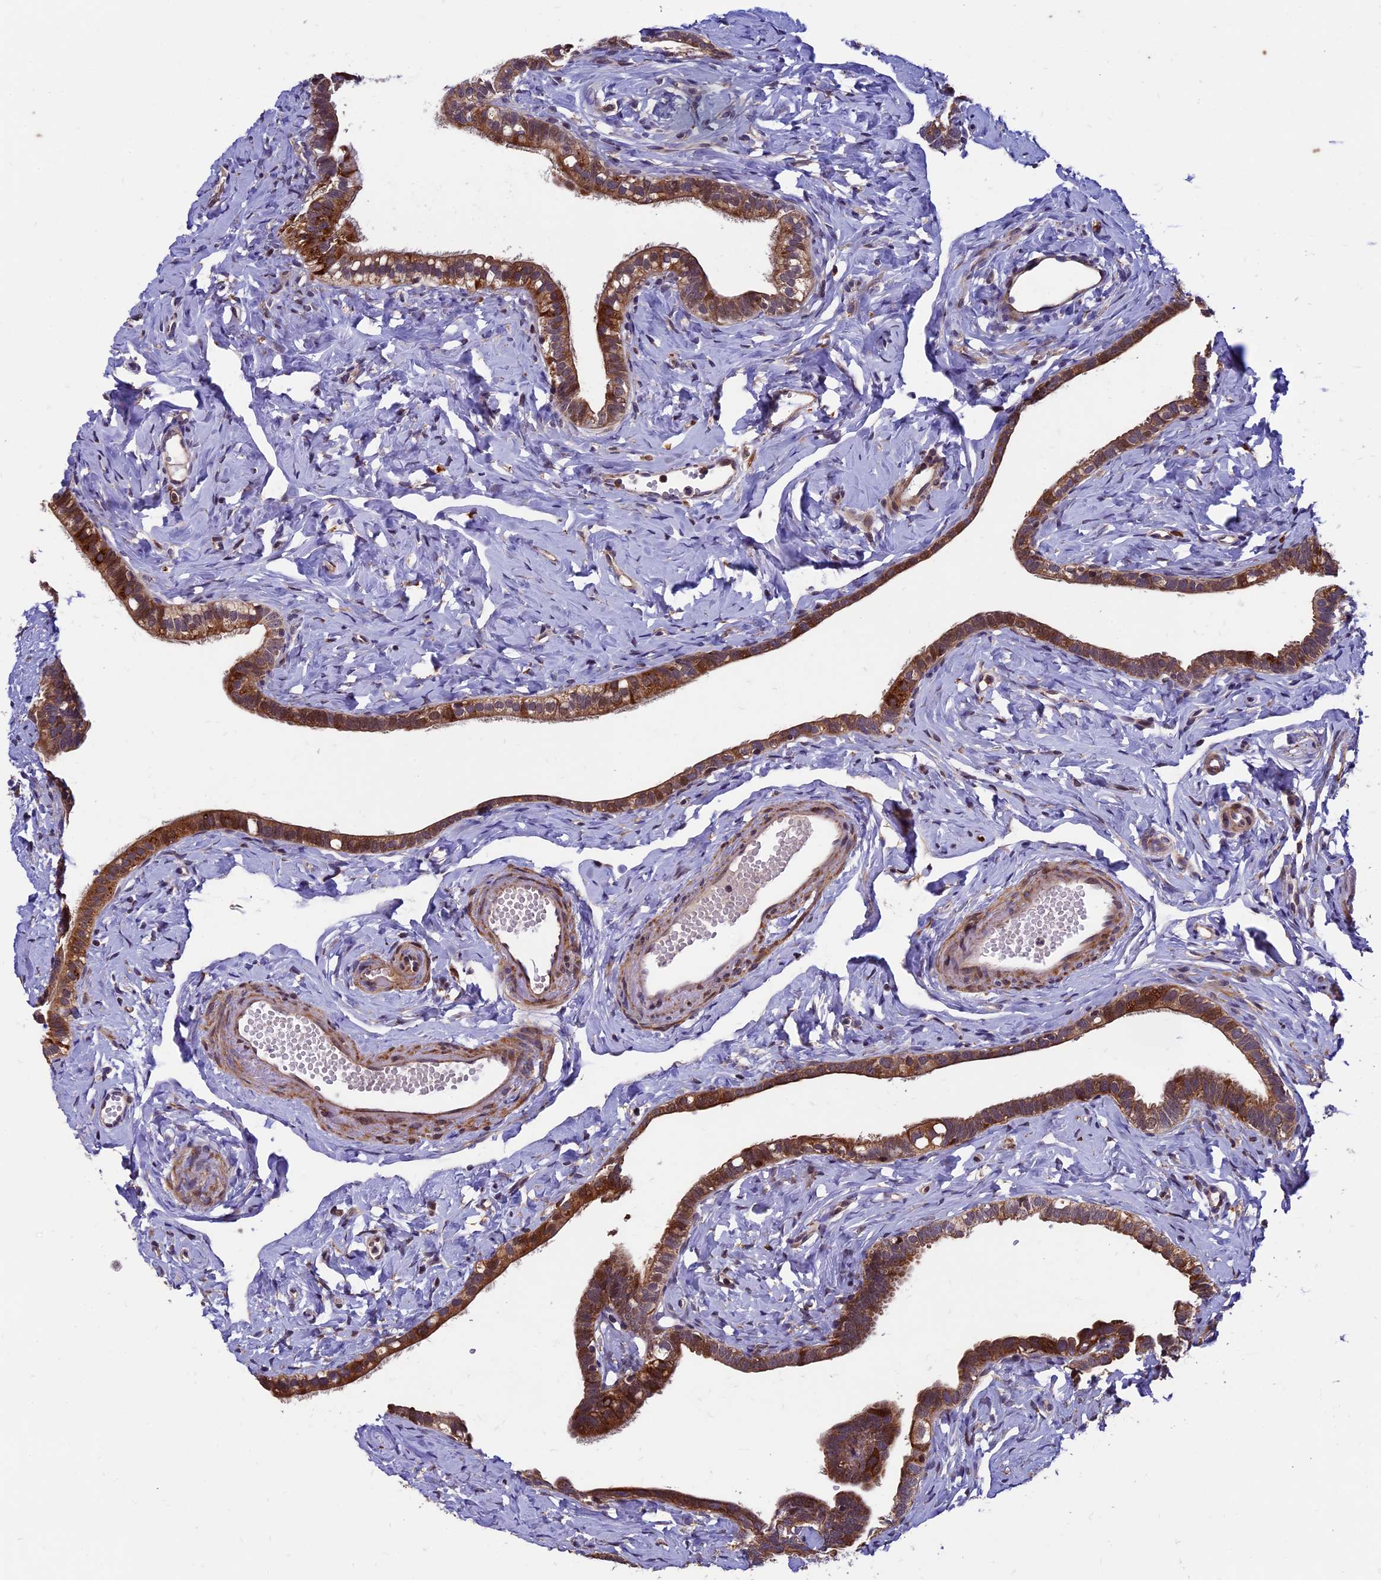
{"staining": {"intensity": "moderate", "quantity": ">75%", "location": "cytoplasmic/membranous"}, "tissue": "fallopian tube", "cell_type": "Glandular cells", "image_type": "normal", "snomed": [{"axis": "morphology", "description": "Normal tissue, NOS"}, {"axis": "topography", "description": "Fallopian tube"}], "caption": "Brown immunohistochemical staining in unremarkable fallopian tube reveals moderate cytoplasmic/membranous expression in about >75% of glandular cells.", "gene": "RNF17", "patient": {"sex": "female", "age": 66}}